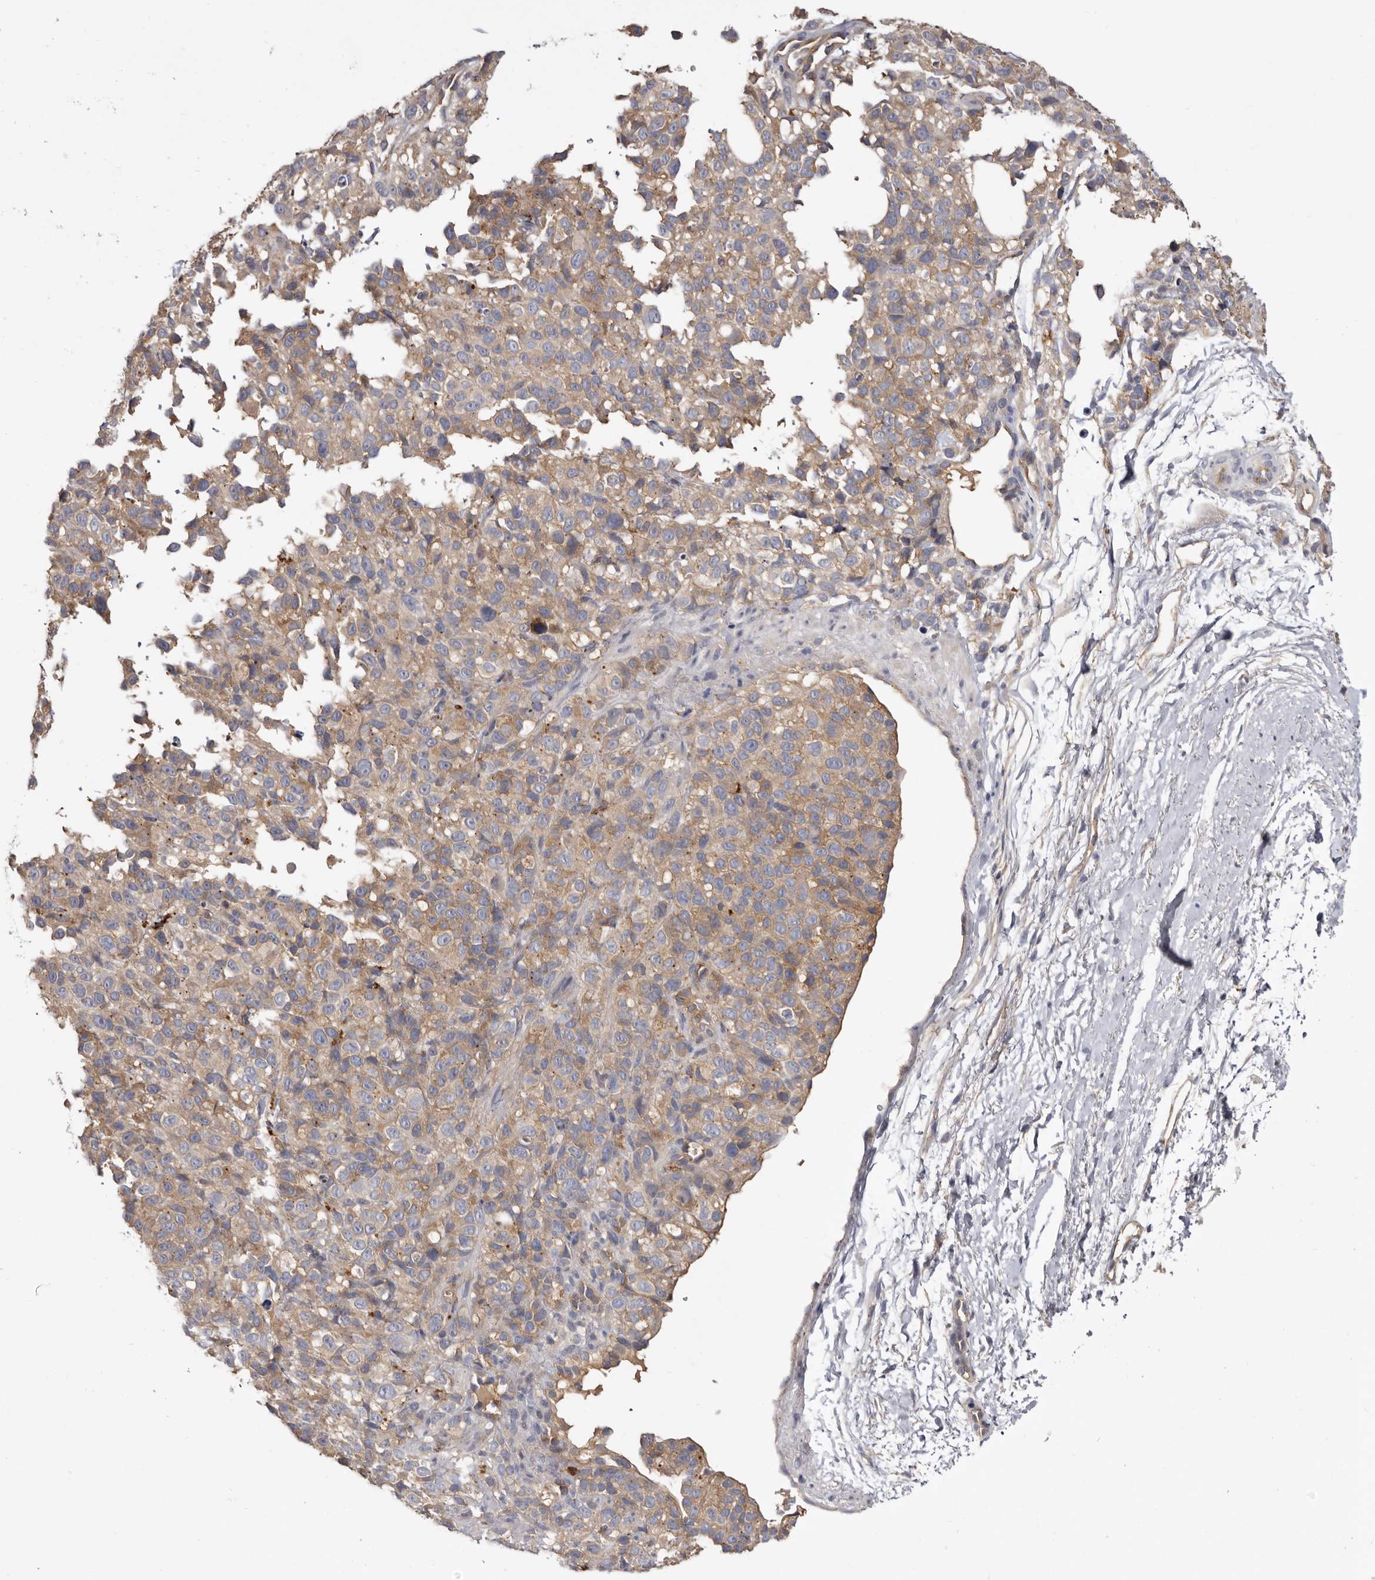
{"staining": {"intensity": "weak", "quantity": ">75%", "location": "cytoplasmic/membranous"}, "tissue": "melanoma", "cell_type": "Tumor cells", "image_type": "cancer", "snomed": [{"axis": "morphology", "description": "Malignant melanoma, Metastatic site"}, {"axis": "topography", "description": "Skin"}], "caption": "High-magnification brightfield microscopy of melanoma stained with DAB (3,3'-diaminobenzidine) (brown) and counterstained with hematoxylin (blue). tumor cells exhibit weak cytoplasmic/membranous positivity is seen in about>75% of cells. (Stains: DAB in brown, nuclei in blue, Microscopy: brightfield microscopy at high magnification).", "gene": "INKA2", "patient": {"sex": "female", "age": 72}}